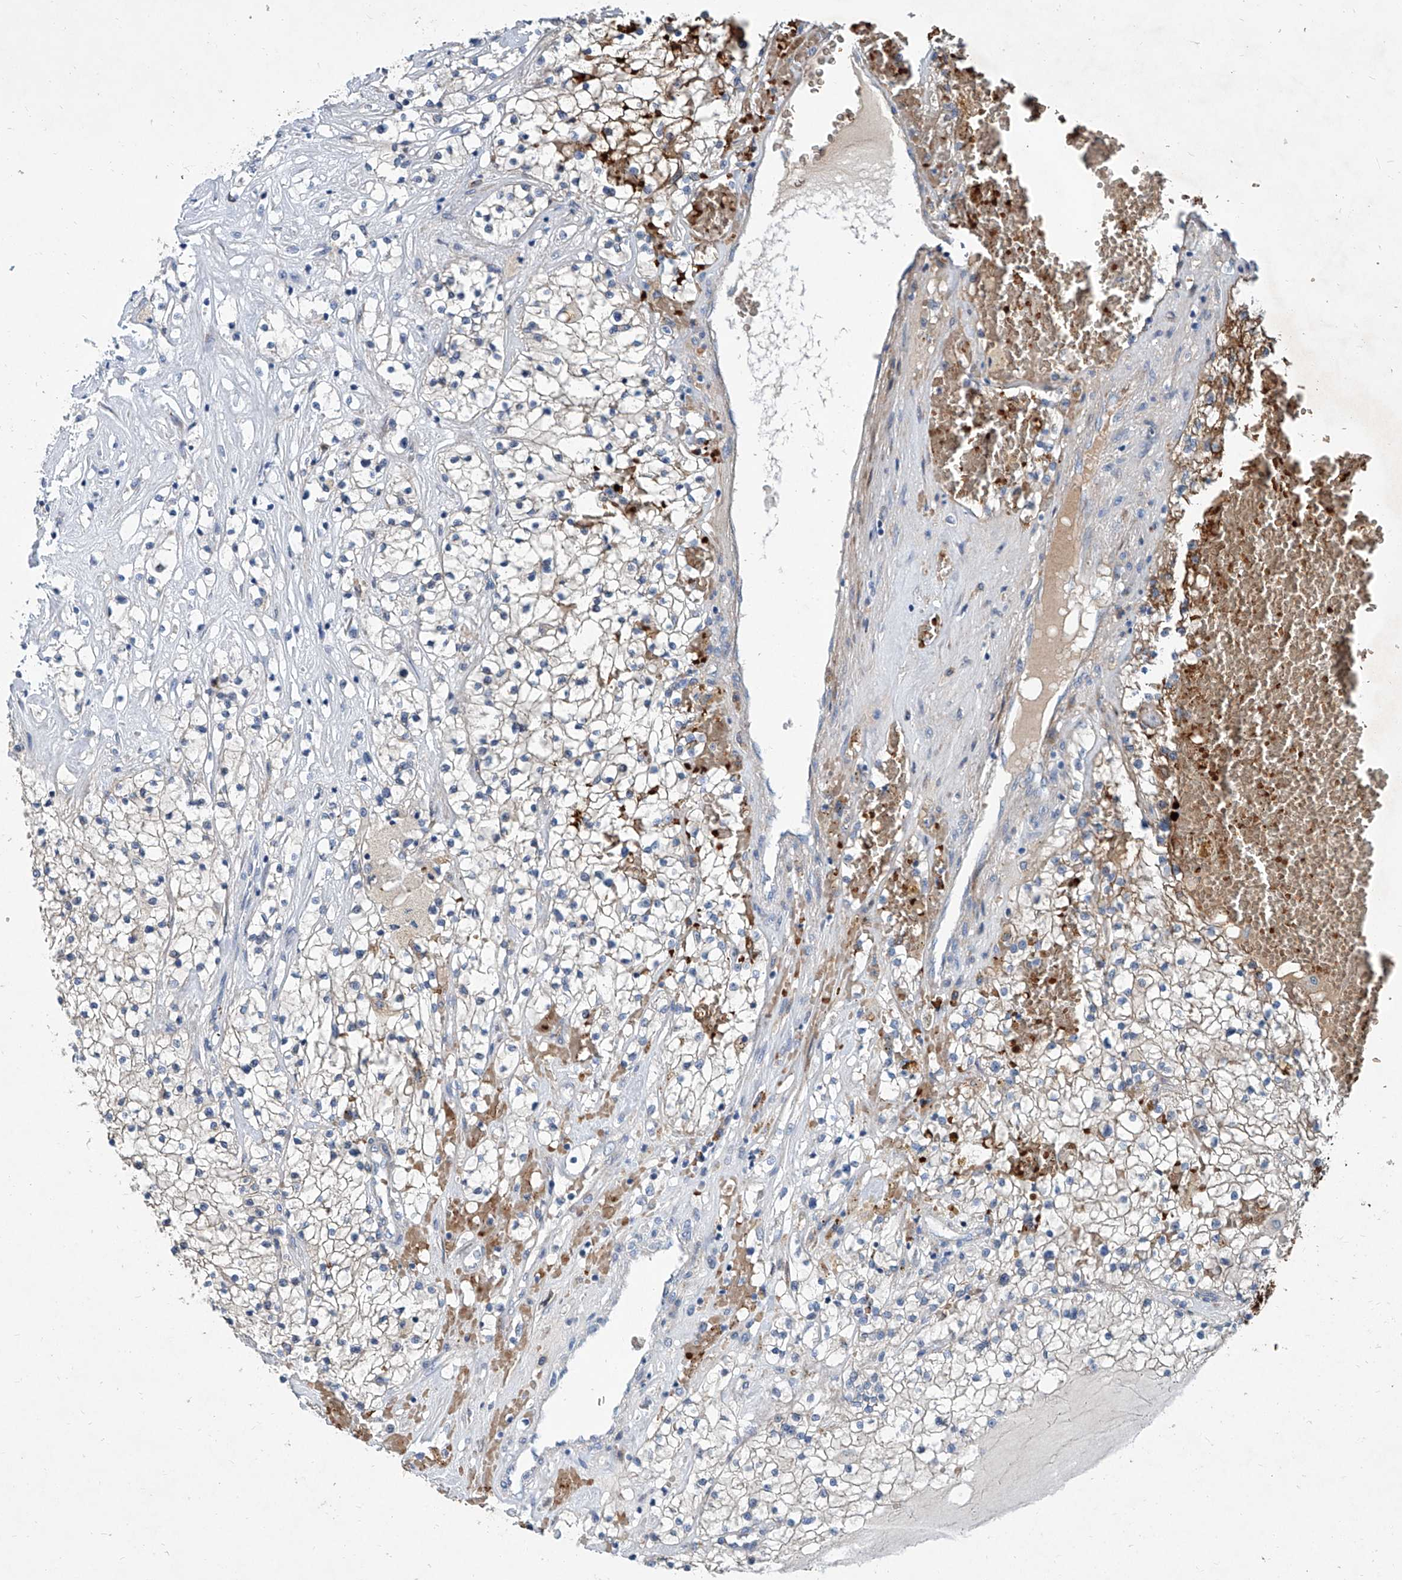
{"staining": {"intensity": "moderate", "quantity": "<25%", "location": "cytoplasmic/membranous"}, "tissue": "renal cancer", "cell_type": "Tumor cells", "image_type": "cancer", "snomed": [{"axis": "morphology", "description": "Normal tissue, NOS"}, {"axis": "morphology", "description": "Adenocarcinoma, NOS"}, {"axis": "topography", "description": "Kidney"}], "caption": "A photomicrograph of adenocarcinoma (renal) stained for a protein displays moderate cytoplasmic/membranous brown staining in tumor cells. (brown staining indicates protein expression, while blue staining denotes nuclei).", "gene": "FPR2", "patient": {"sex": "male", "age": 68}}